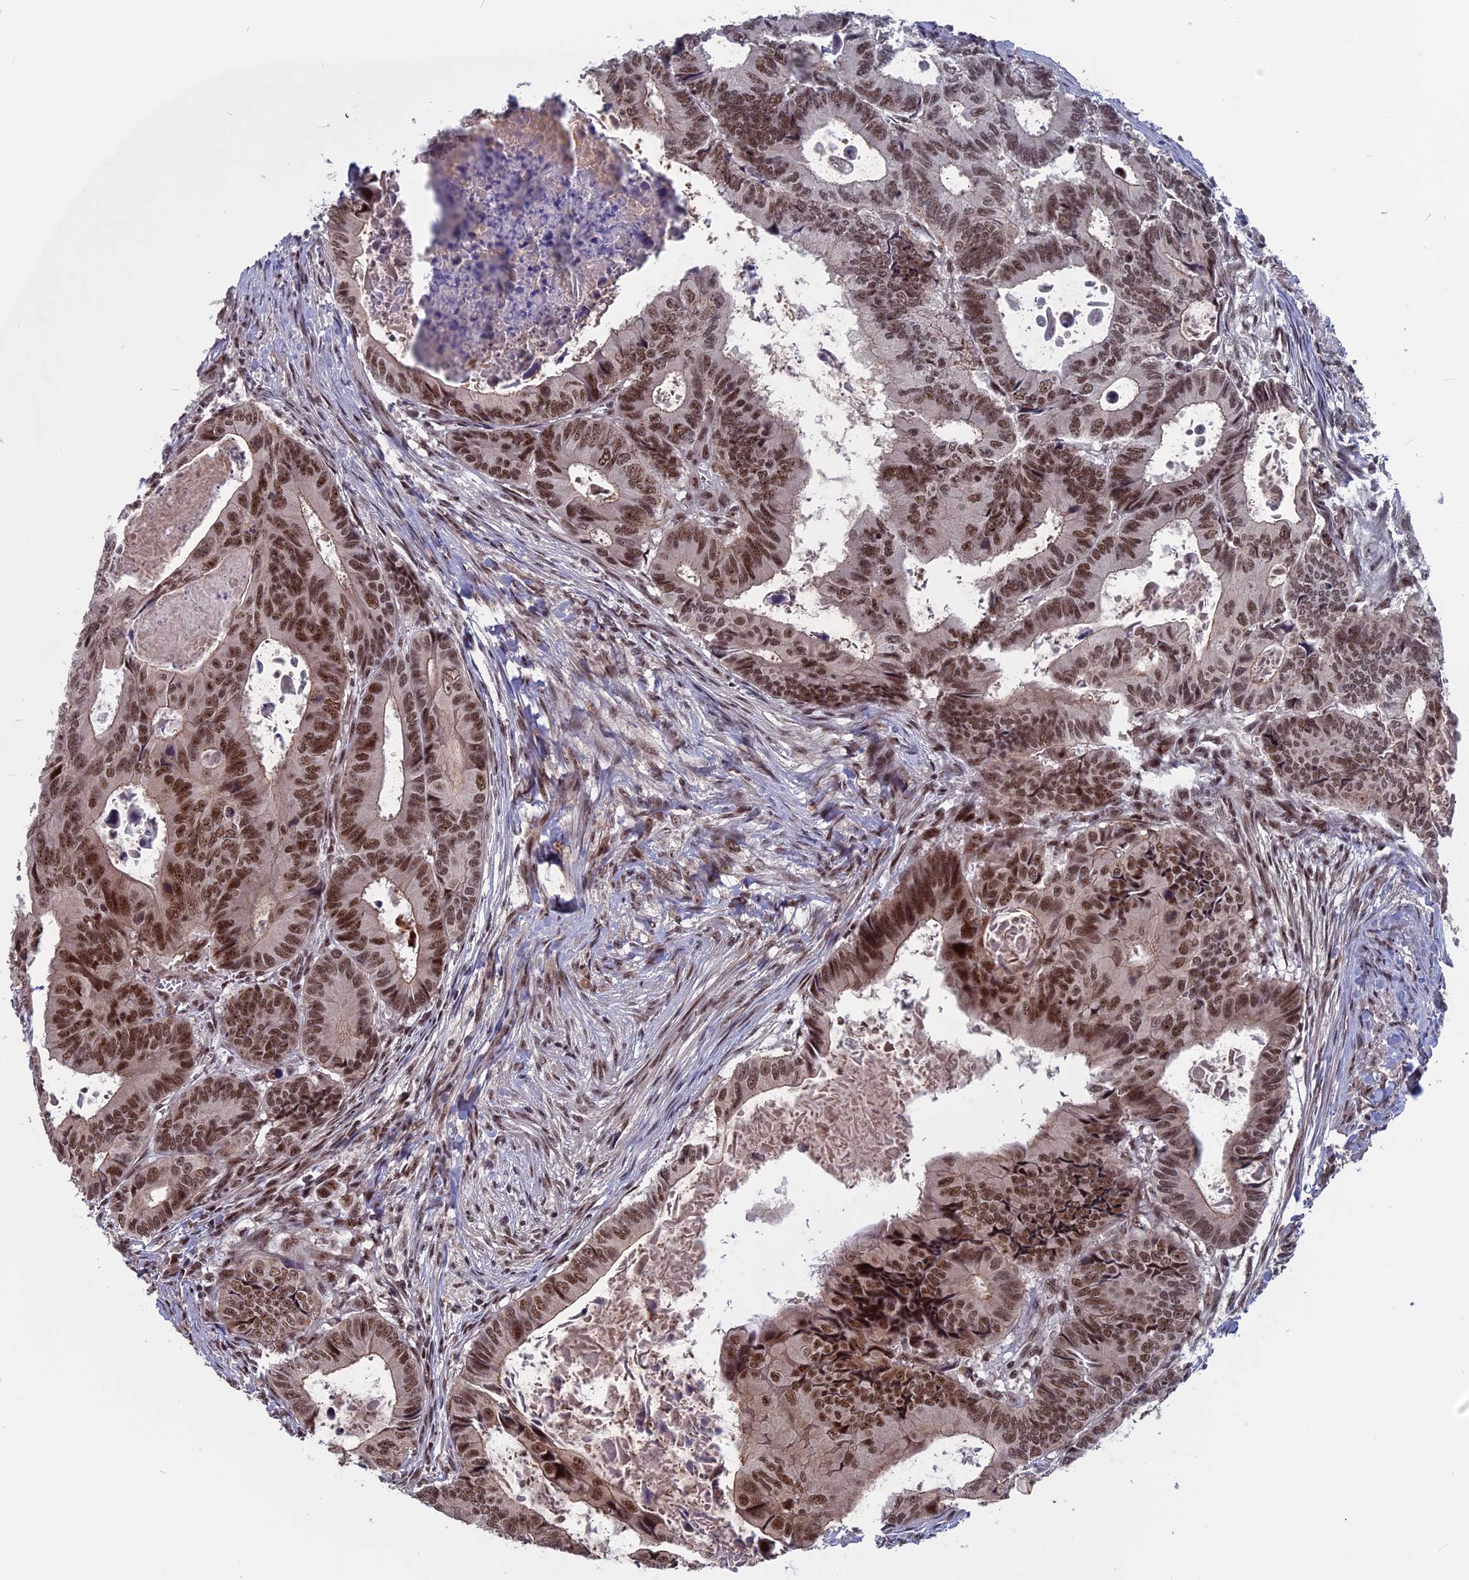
{"staining": {"intensity": "moderate", "quantity": ">75%", "location": "nuclear"}, "tissue": "colorectal cancer", "cell_type": "Tumor cells", "image_type": "cancer", "snomed": [{"axis": "morphology", "description": "Adenocarcinoma, NOS"}, {"axis": "topography", "description": "Colon"}], "caption": "Adenocarcinoma (colorectal) stained with a brown dye shows moderate nuclear positive positivity in approximately >75% of tumor cells.", "gene": "CACTIN", "patient": {"sex": "male", "age": 85}}